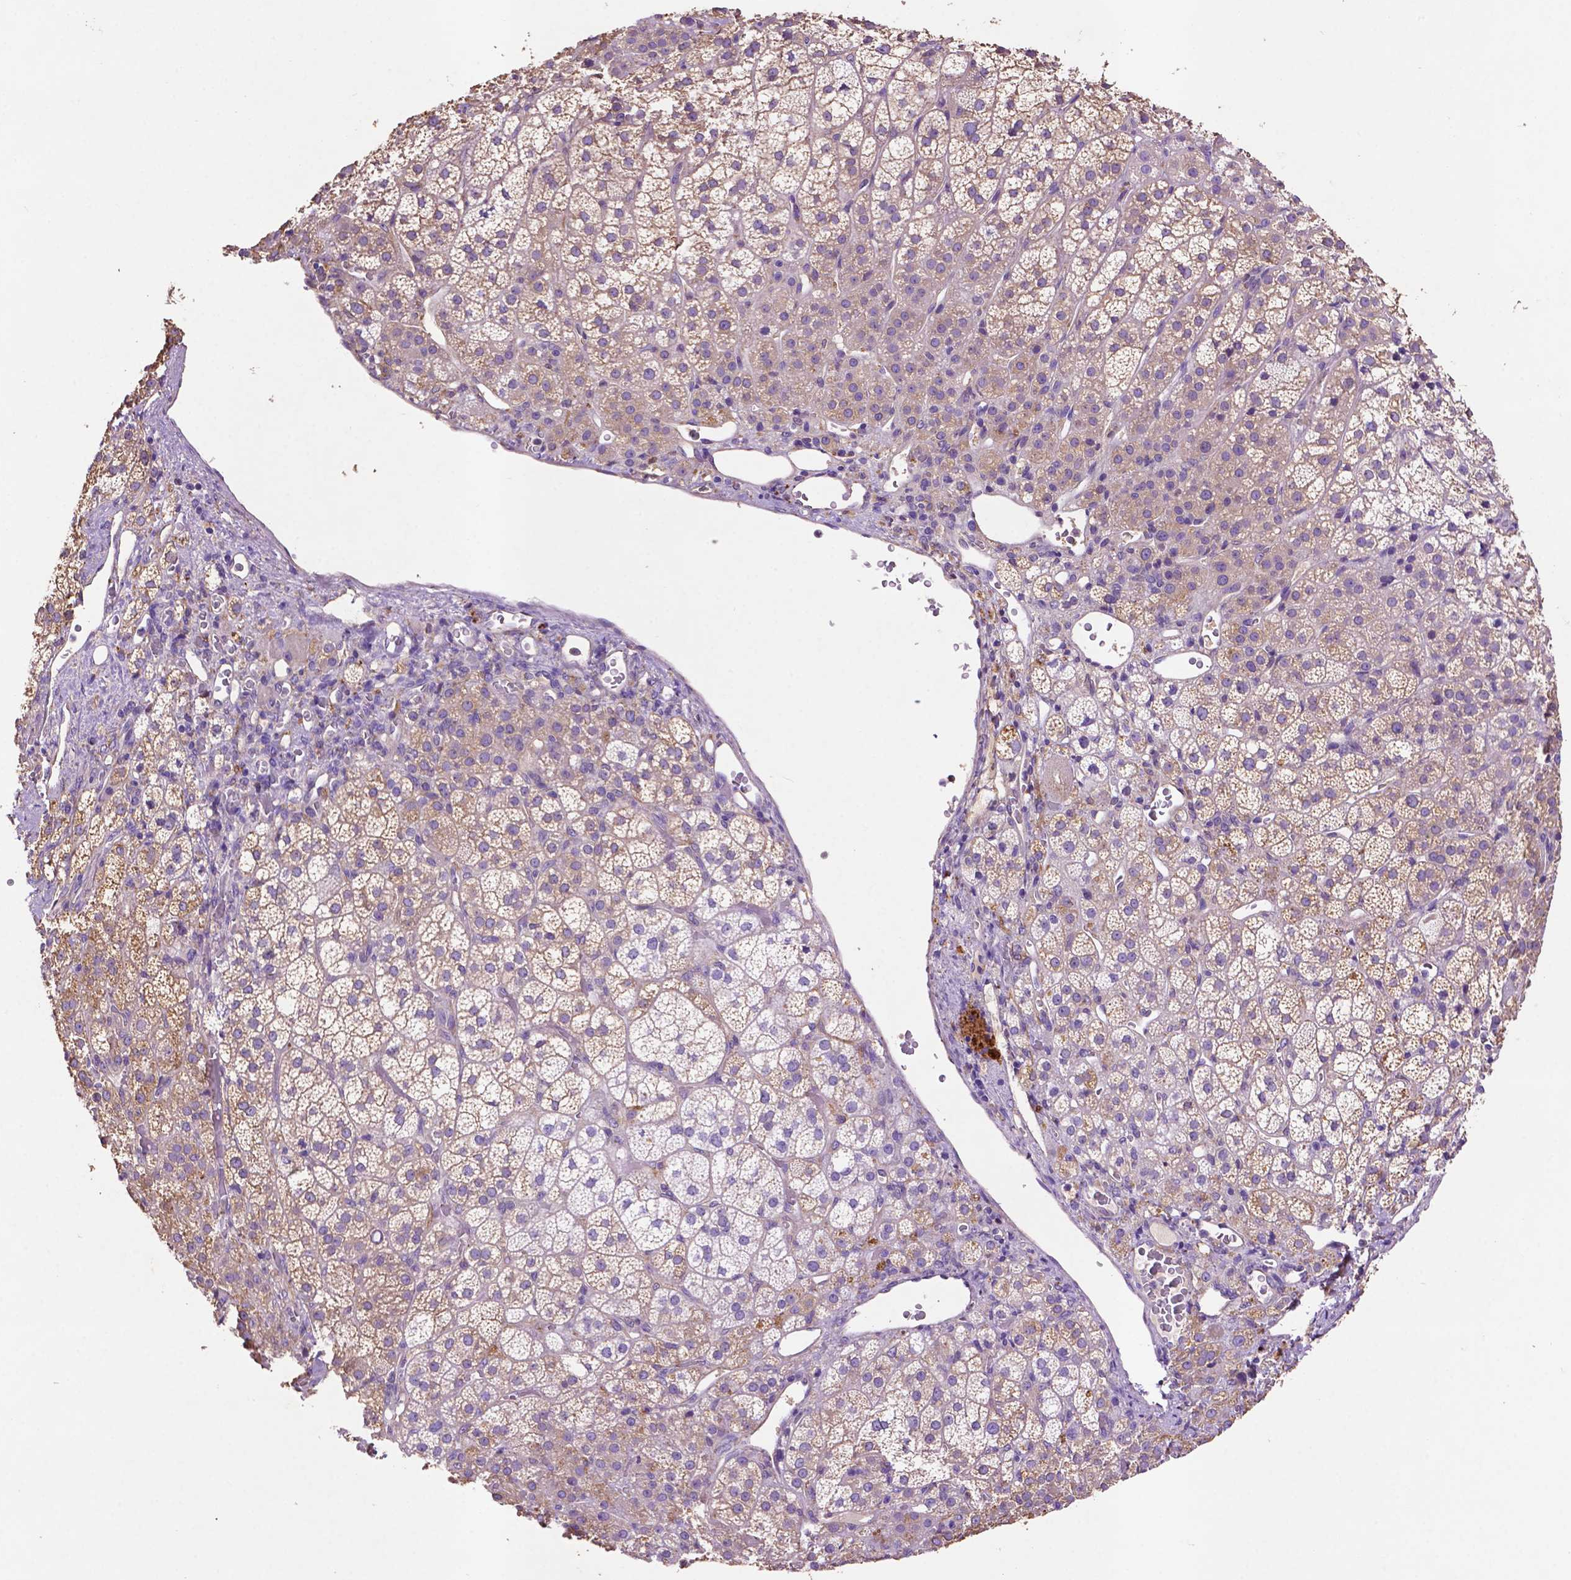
{"staining": {"intensity": "weak", "quantity": "25%-75%", "location": "cytoplasmic/membranous"}, "tissue": "adrenal gland", "cell_type": "Glandular cells", "image_type": "normal", "snomed": [{"axis": "morphology", "description": "Normal tissue, NOS"}, {"axis": "topography", "description": "Adrenal gland"}], "caption": "Protein expression by IHC shows weak cytoplasmic/membranous staining in about 25%-75% of glandular cells in benign adrenal gland. Nuclei are stained in blue.", "gene": "GDPD5", "patient": {"sex": "female", "age": 60}}